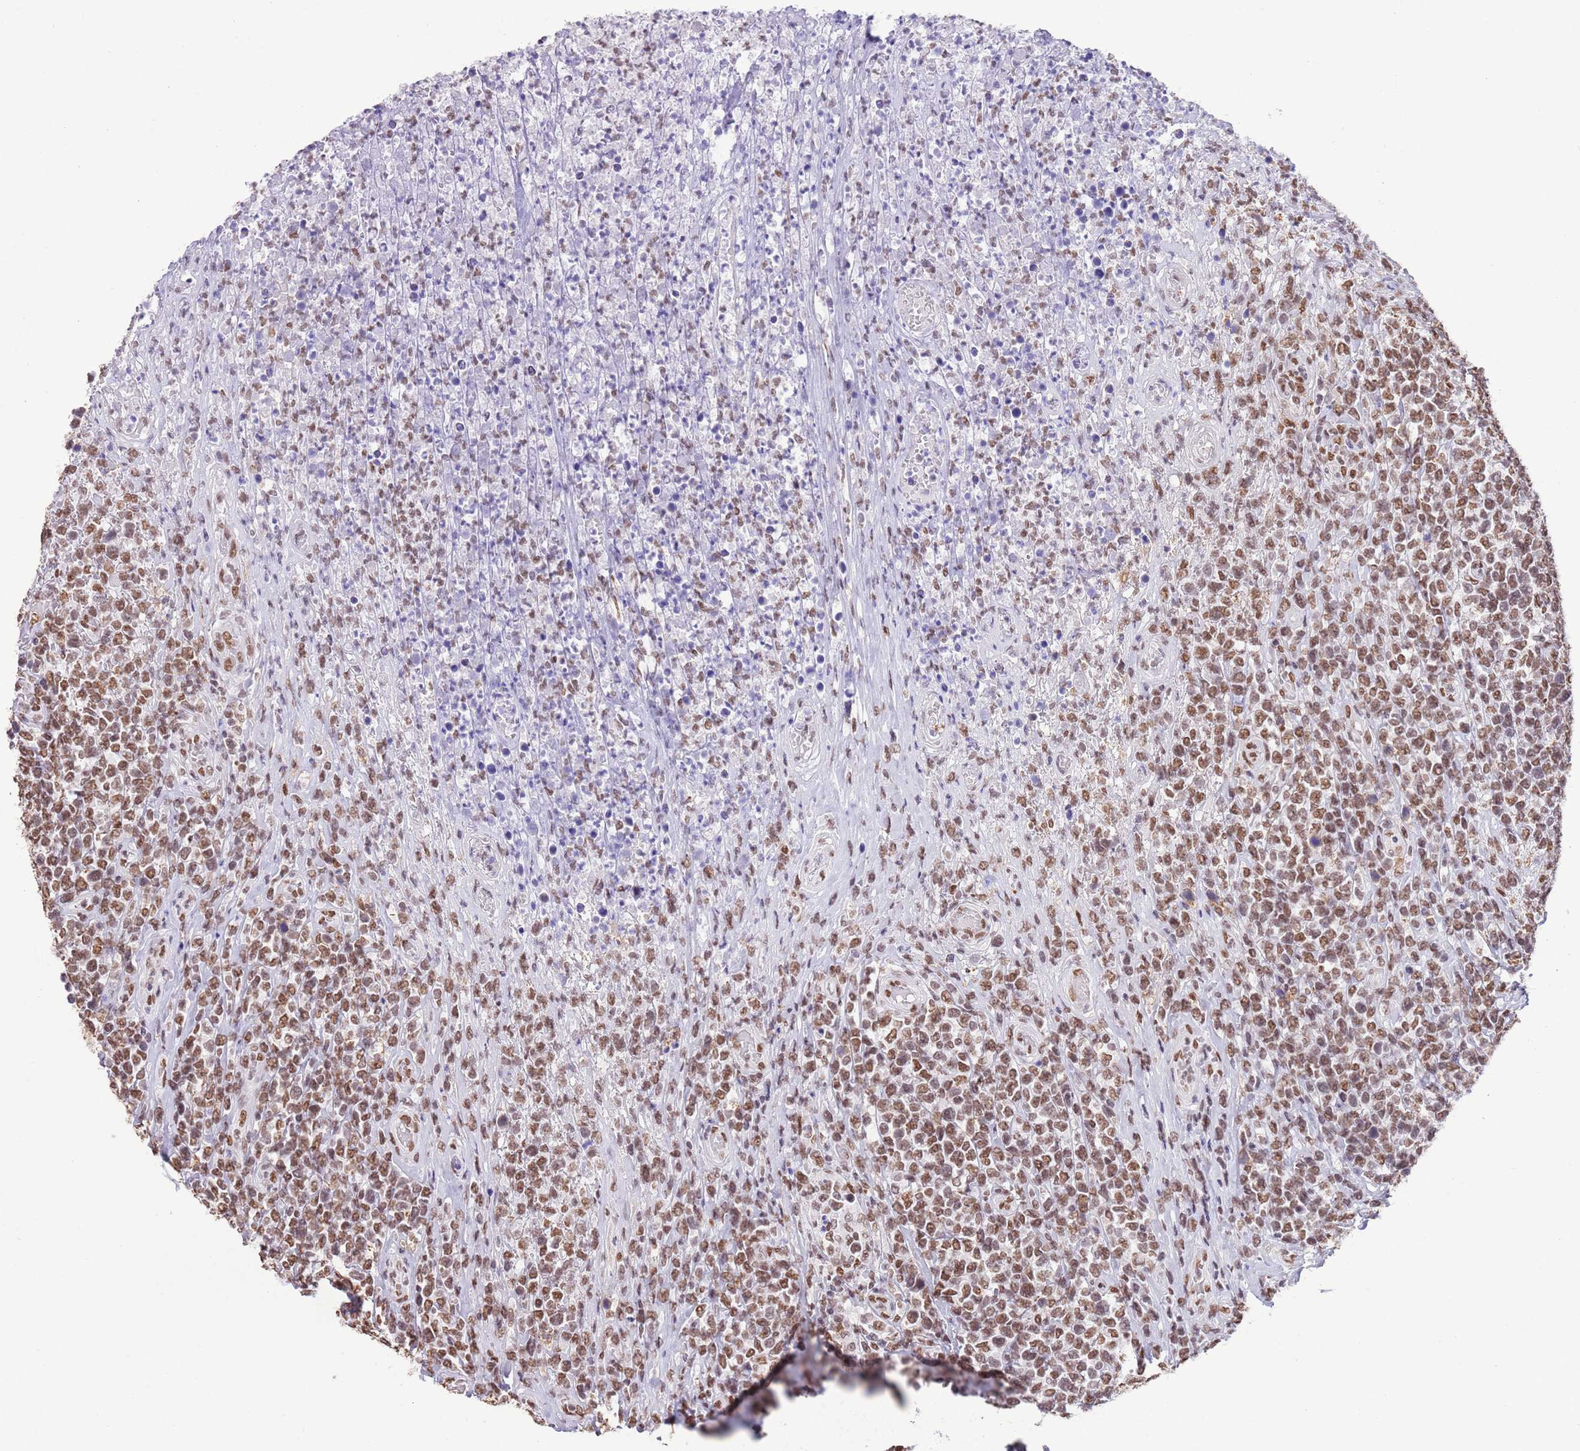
{"staining": {"intensity": "moderate", "quantity": ">75%", "location": "nuclear"}, "tissue": "lymphoma", "cell_type": "Tumor cells", "image_type": "cancer", "snomed": [{"axis": "morphology", "description": "Malignant lymphoma, non-Hodgkin's type, High grade"}, {"axis": "topography", "description": "Soft tissue"}], "caption": "Immunohistochemical staining of malignant lymphoma, non-Hodgkin's type (high-grade) exhibits moderate nuclear protein expression in approximately >75% of tumor cells.", "gene": "TRIM32", "patient": {"sex": "female", "age": 56}}